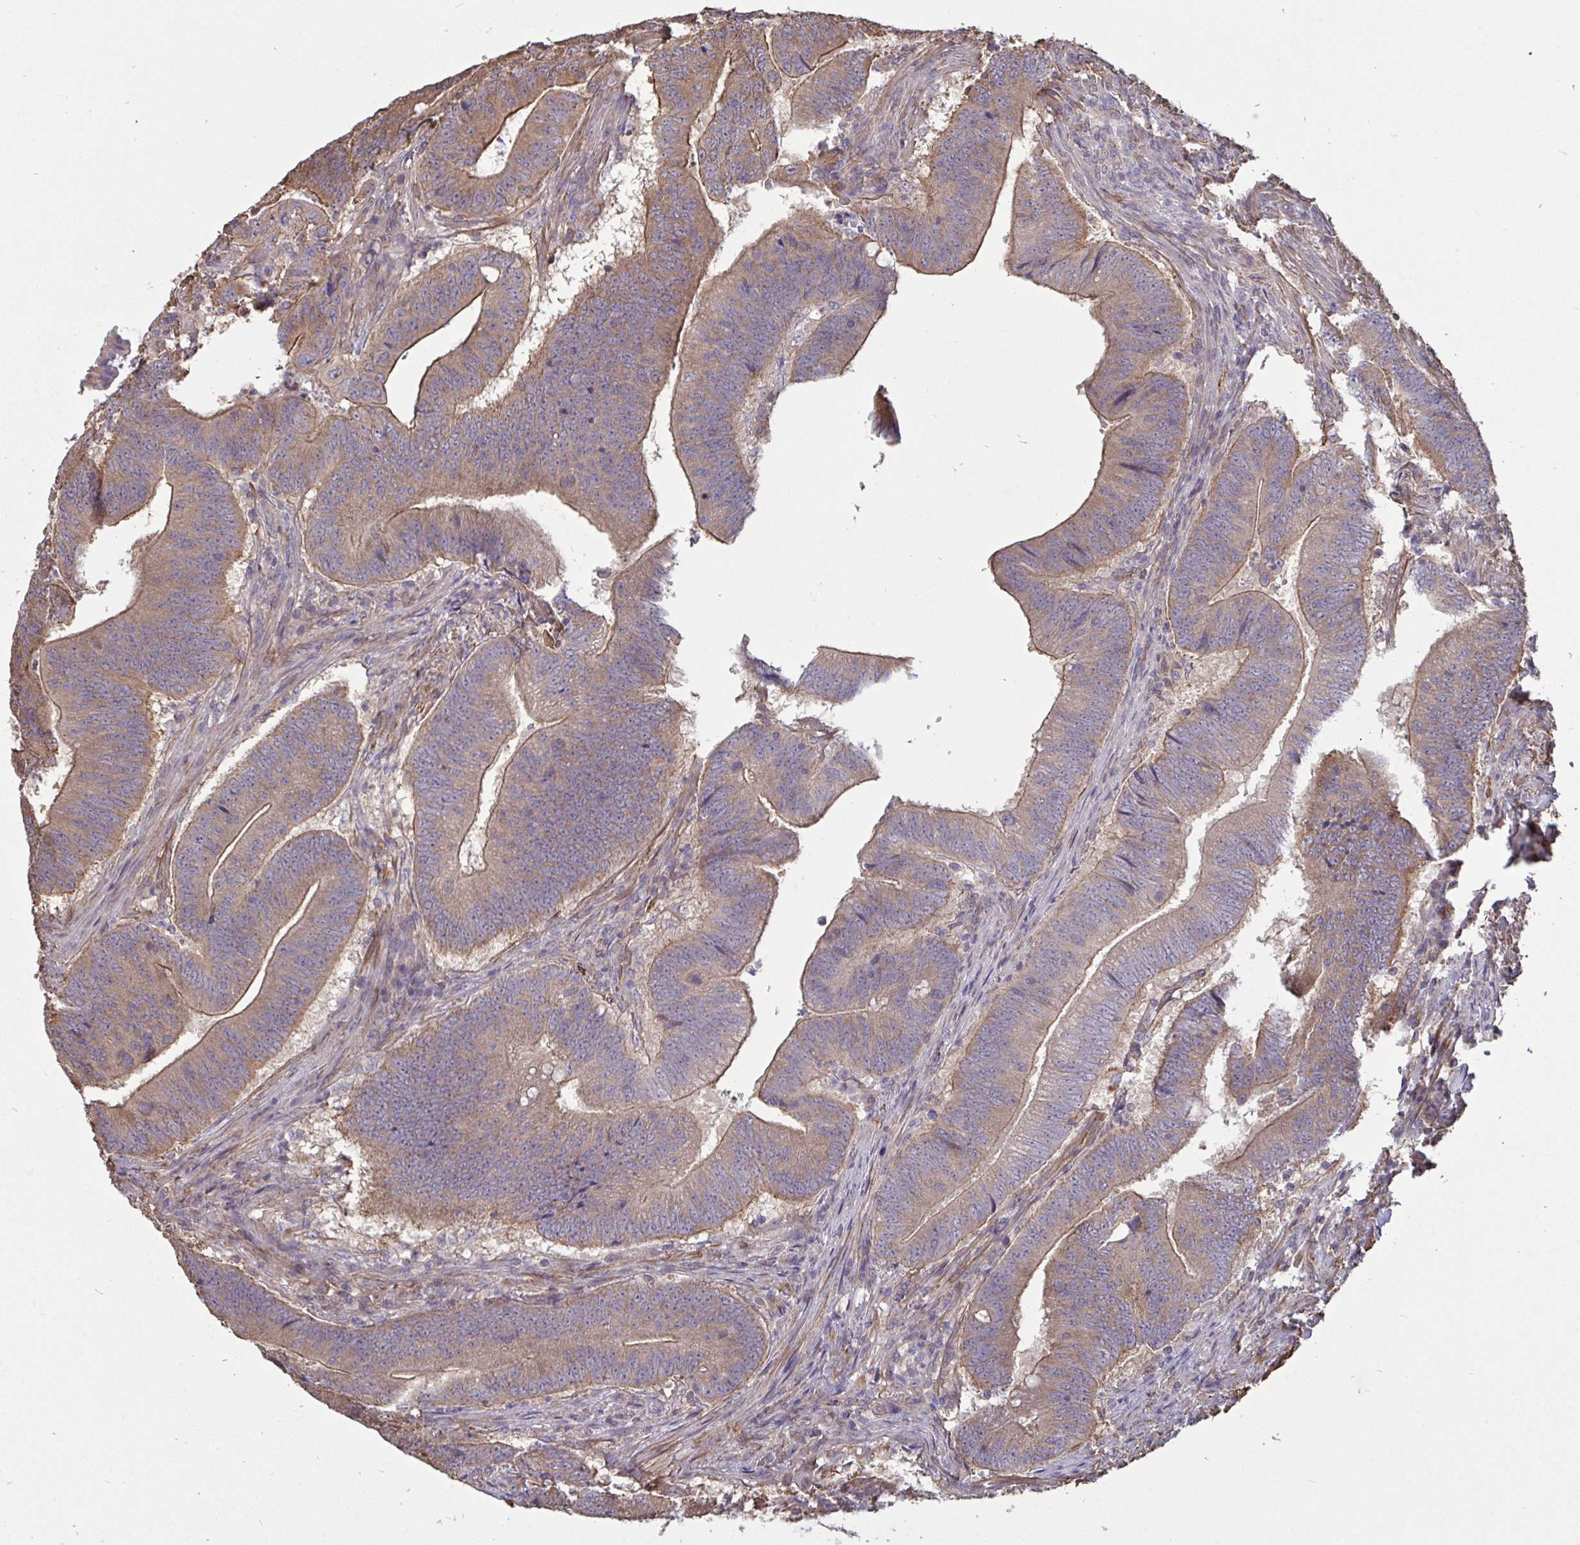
{"staining": {"intensity": "weak", "quantity": "25%-75%", "location": "cytoplasmic/membranous"}, "tissue": "colorectal cancer", "cell_type": "Tumor cells", "image_type": "cancer", "snomed": [{"axis": "morphology", "description": "Adenocarcinoma, NOS"}, {"axis": "topography", "description": "Colon"}], "caption": "Colorectal cancer (adenocarcinoma) was stained to show a protein in brown. There is low levels of weak cytoplasmic/membranous positivity in about 25%-75% of tumor cells. (Brightfield microscopy of DAB IHC at high magnification).", "gene": "ISCU", "patient": {"sex": "female", "age": 87}}